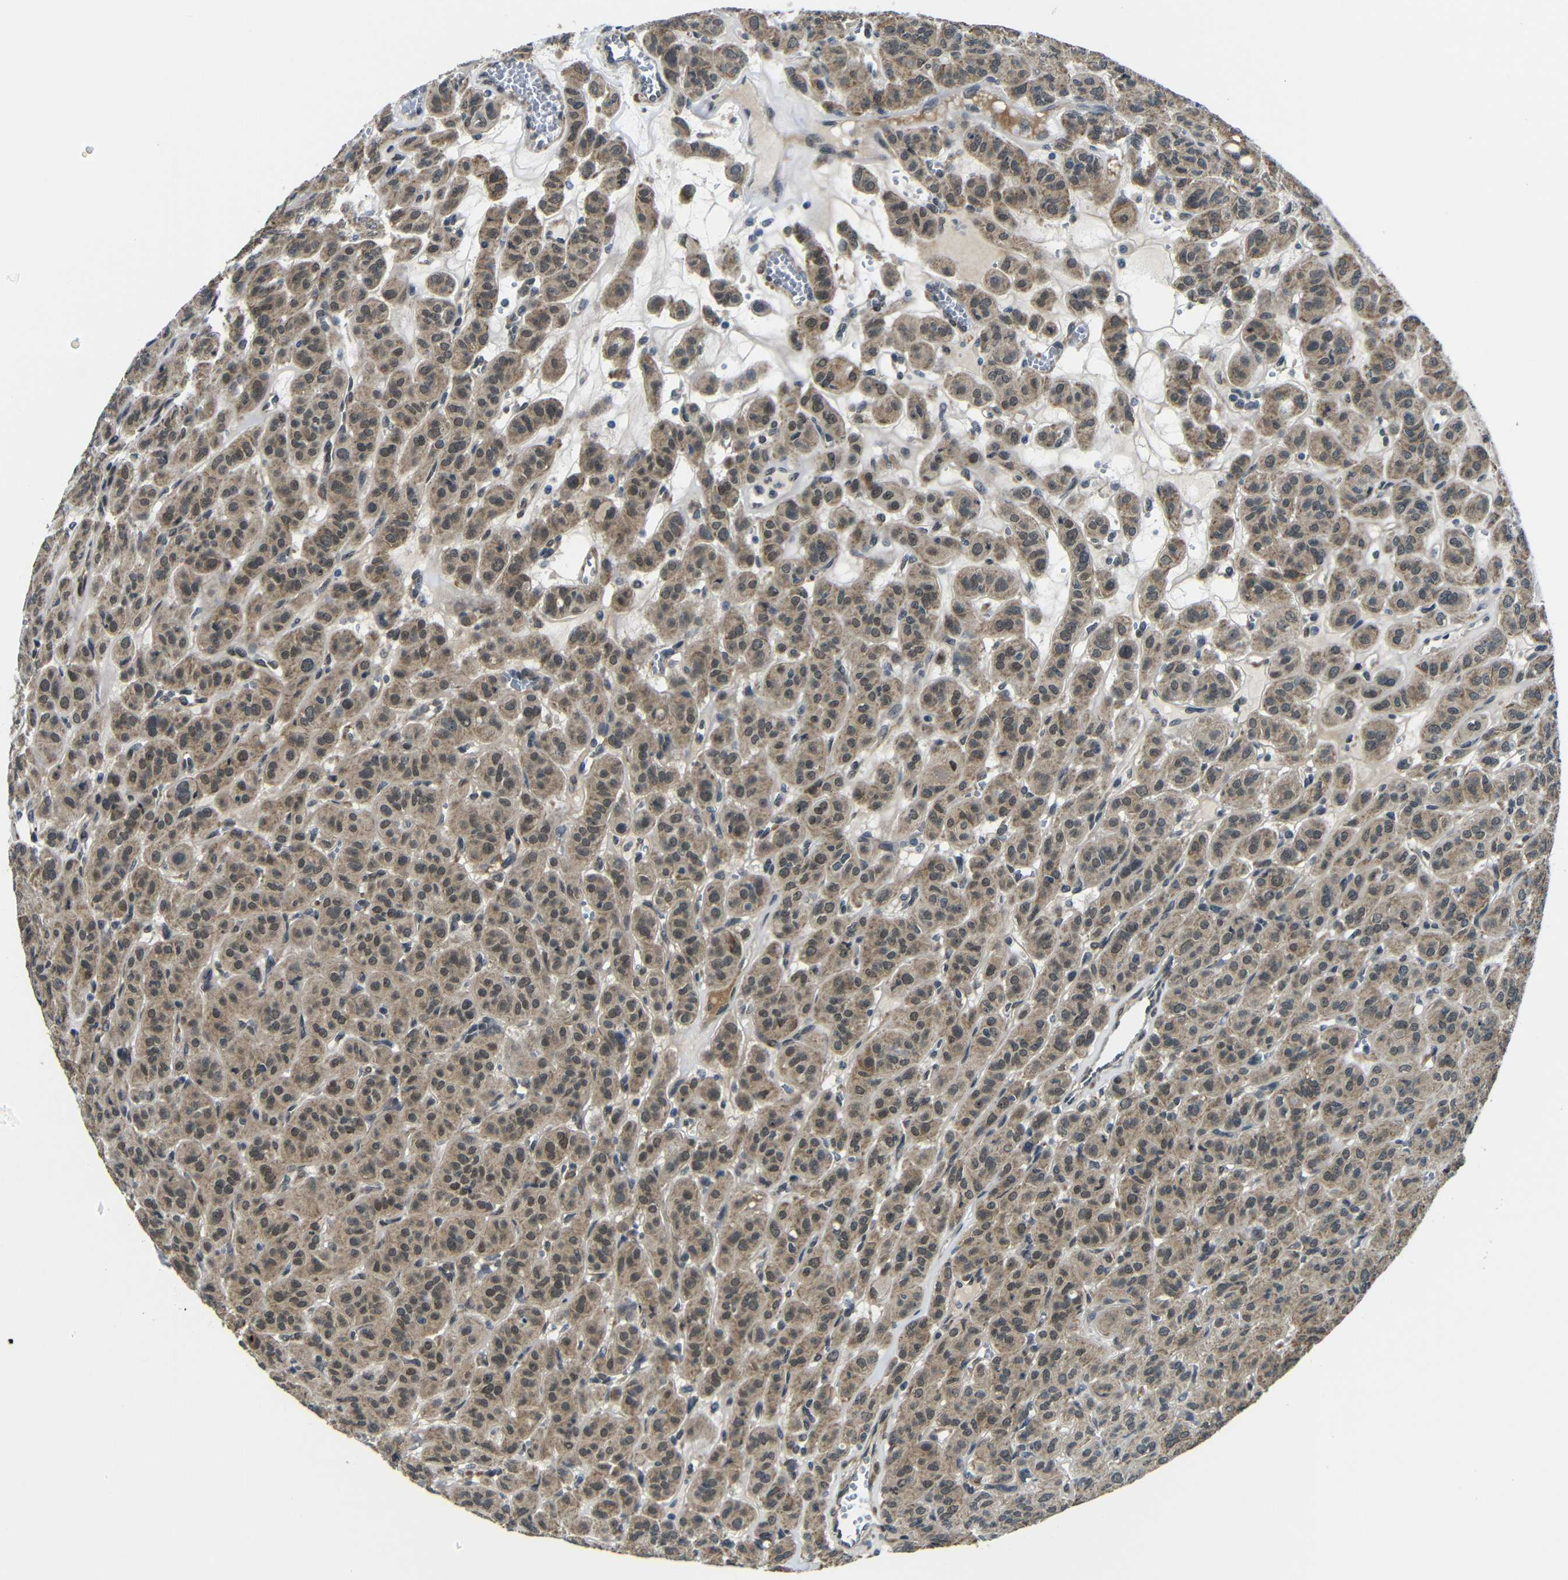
{"staining": {"intensity": "moderate", "quantity": ">75%", "location": "cytoplasmic/membranous"}, "tissue": "thyroid cancer", "cell_type": "Tumor cells", "image_type": "cancer", "snomed": [{"axis": "morphology", "description": "Follicular adenoma carcinoma, NOS"}, {"axis": "topography", "description": "Thyroid gland"}], "caption": "About >75% of tumor cells in thyroid cancer reveal moderate cytoplasmic/membranous protein expression as visualized by brown immunohistochemical staining.", "gene": "FAM172A", "patient": {"sex": "female", "age": 71}}